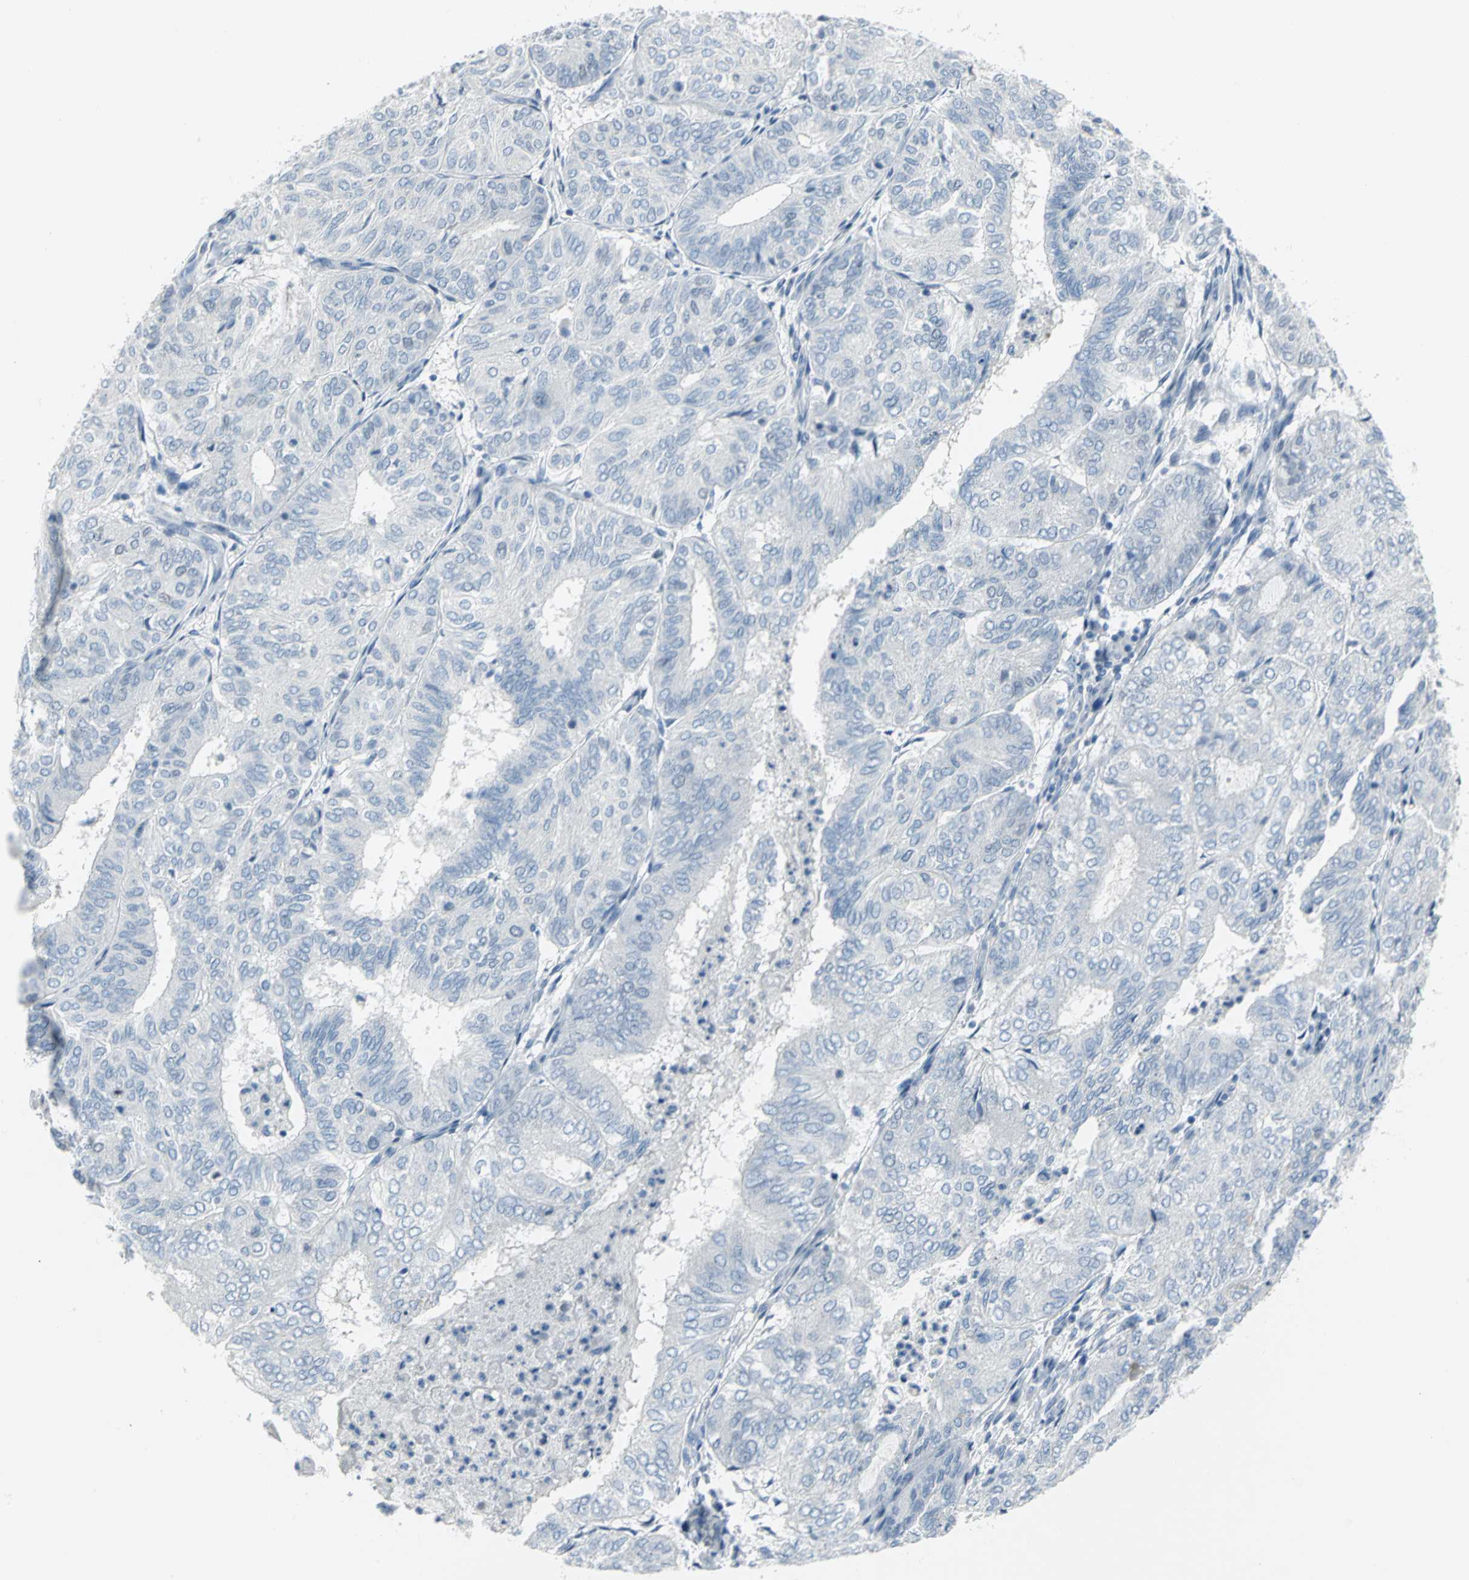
{"staining": {"intensity": "negative", "quantity": "none", "location": "none"}, "tissue": "endometrial cancer", "cell_type": "Tumor cells", "image_type": "cancer", "snomed": [{"axis": "morphology", "description": "Adenocarcinoma, NOS"}, {"axis": "topography", "description": "Uterus"}], "caption": "A micrograph of human endometrial adenocarcinoma is negative for staining in tumor cells.", "gene": "MCM3", "patient": {"sex": "female", "age": 60}}